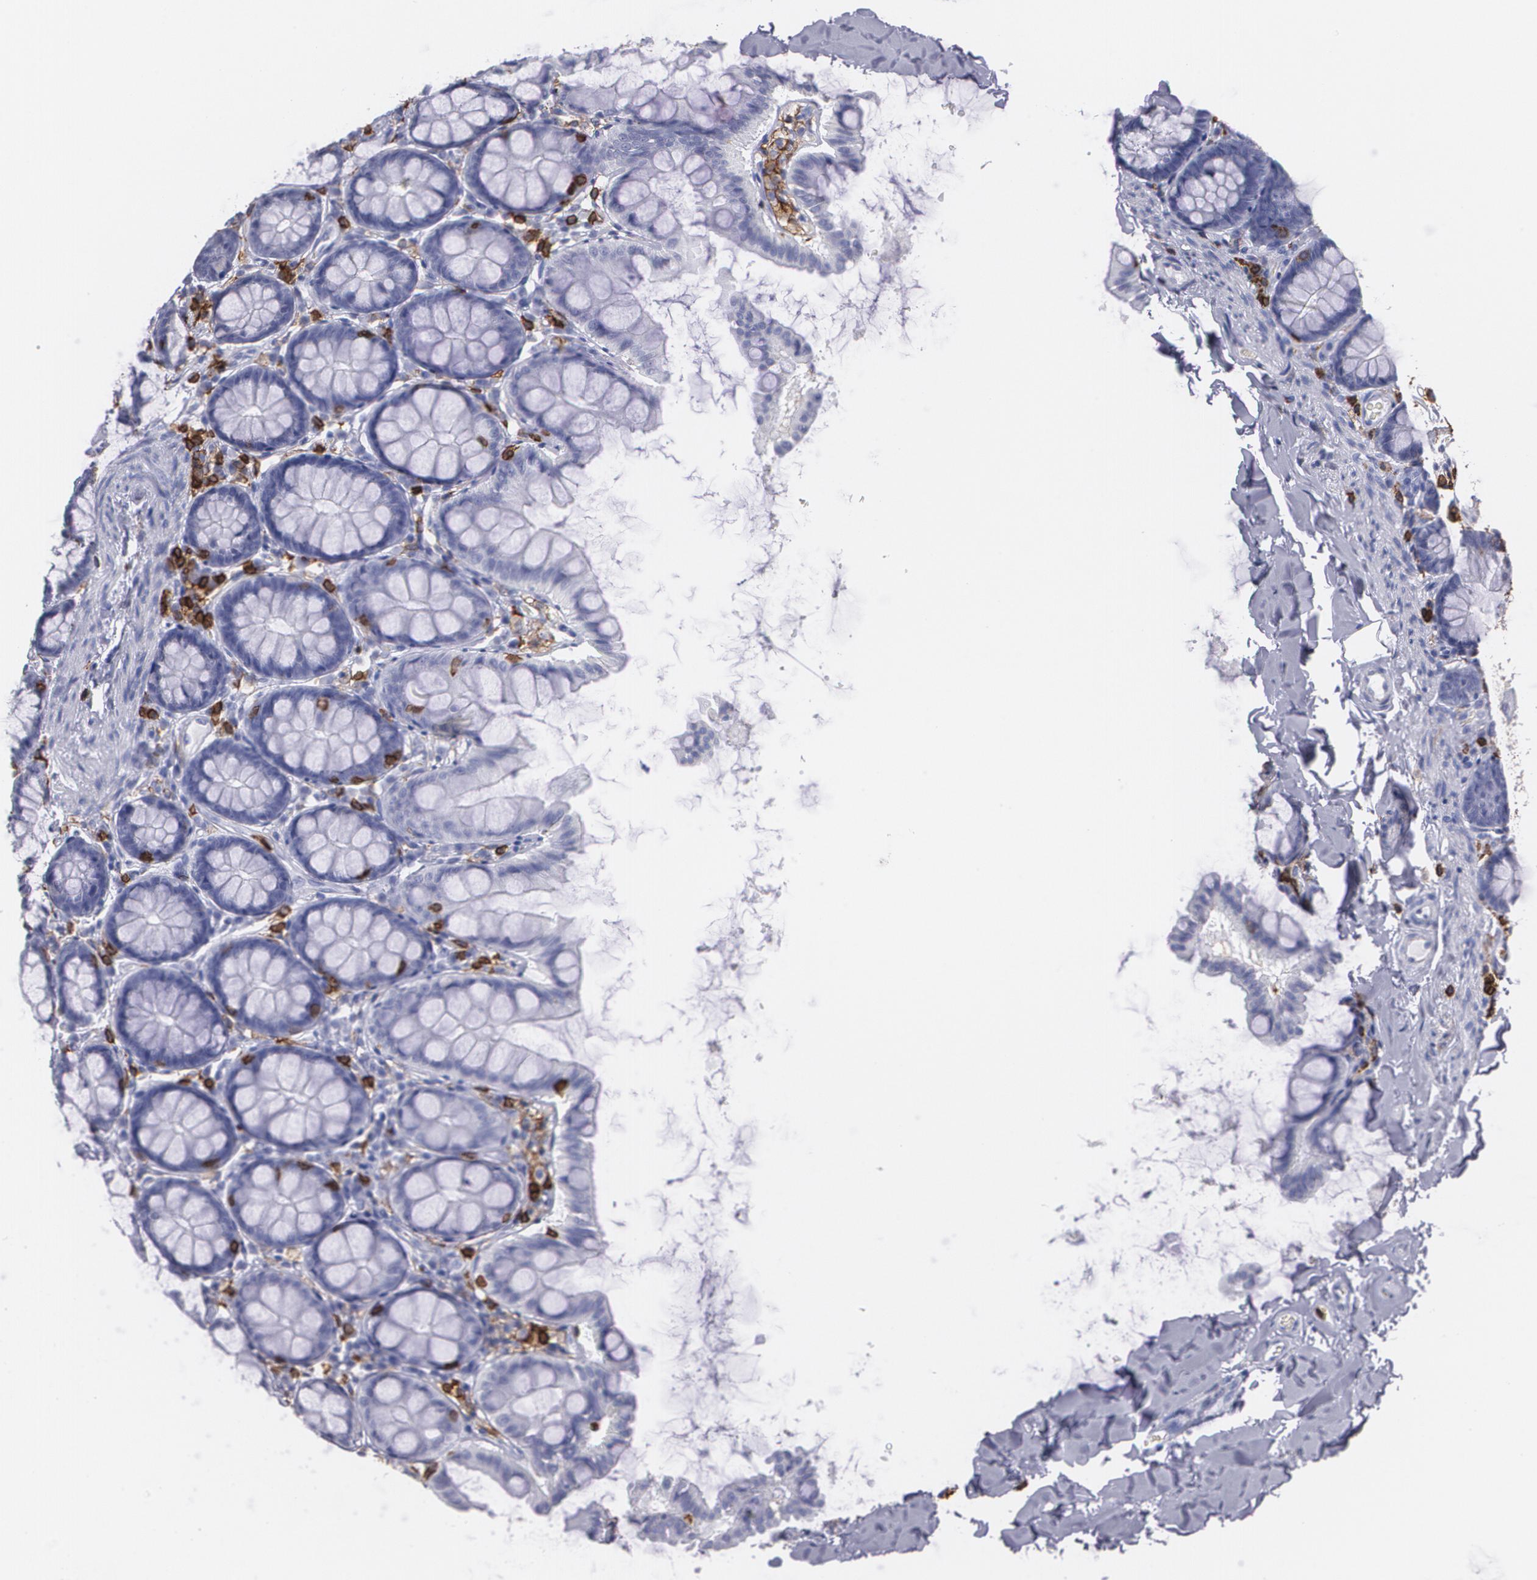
{"staining": {"intensity": "negative", "quantity": "none", "location": "none"}, "tissue": "colon", "cell_type": "Endothelial cells", "image_type": "normal", "snomed": [{"axis": "morphology", "description": "Normal tissue, NOS"}, {"axis": "topography", "description": "Colon"}], "caption": "Immunohistochemical staining of unremarkable colon exhibits no significant expression in endothelial cells.", "gene": "PTPRC", "patient": {"sex": "female", "age": 61}}